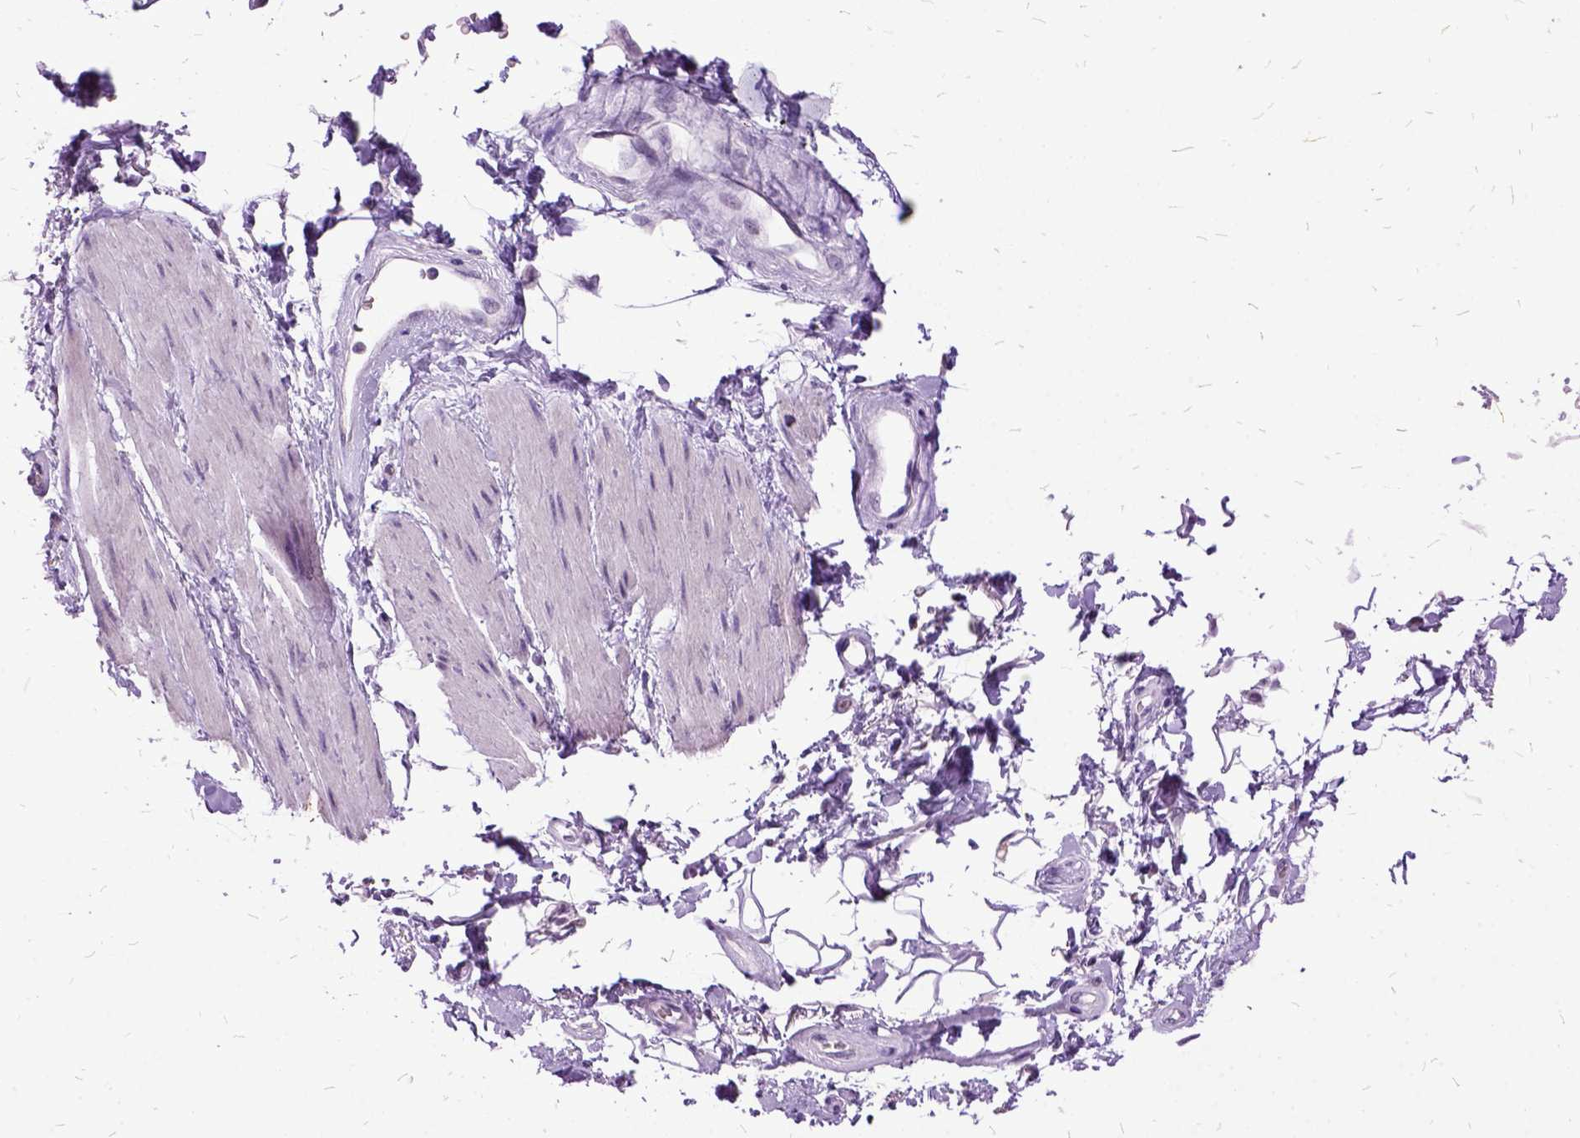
{"staining": {"intensity": "negative", "quantity": "none", "location": "none"}, "tissue": "adipose tissue", "cell_type": "Adipocytes", "image_type": "normal", "snomed": [{"axis": "morphology", "description": "Normal tissue, NOS"}, {"axis": "topography", "description": "Anal"}, {"axis": "topography", "description": "Peripheral nerve tissue"}], "caption": "This is an immunohistochemistry histopathology image of benign adipose tissue. There is no staining in adipocytes.", "gene": "MME", "patient": {"sex": "male", "age": 51}}